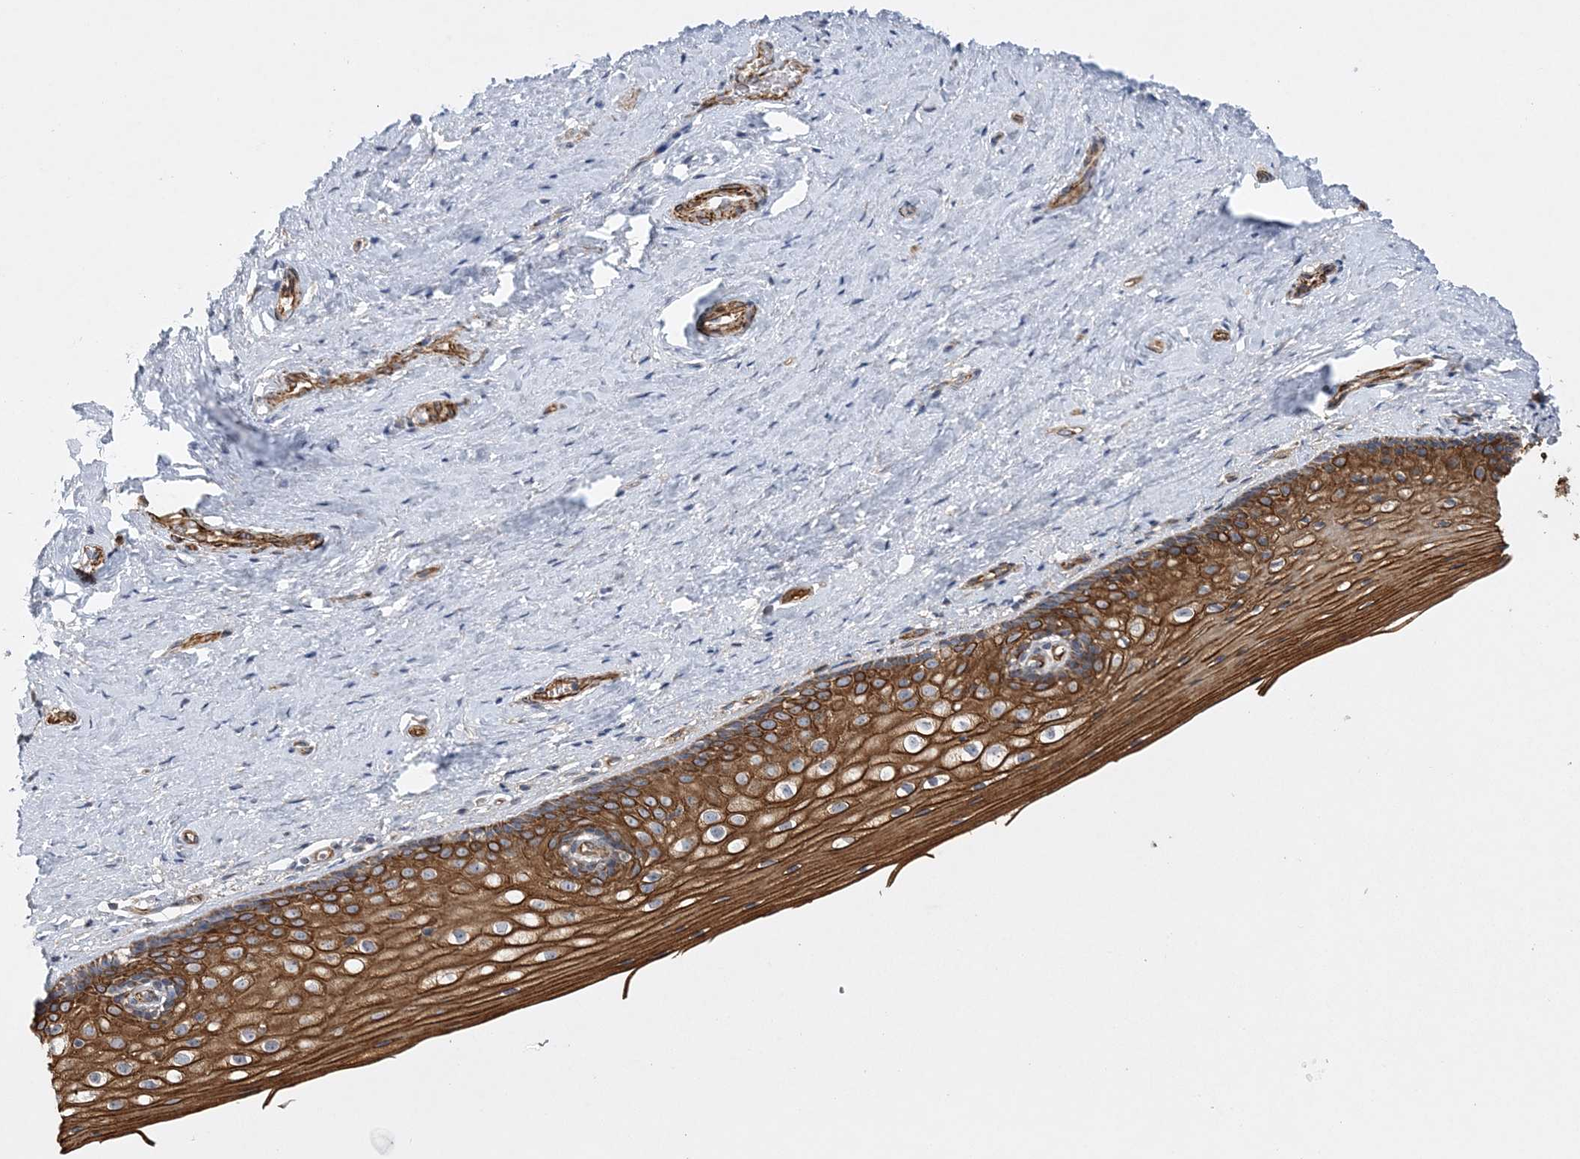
{"staining": {"intensity": "moderate", "quantity": ">75%", "location": "cytoplasmic/membranous"}, "tissue": "vagina", "cell_type": "Squamous epithelial cells", "image_type": "normal", "snomed": [{"axis": "morphology", "description": "Normal tissue, NOS"}, {"axis": "topography", "description": "Vagina"}], "caption": "Vagina stained with a brown dye demonstrates moderate cytoplasmic/membranous positive positivity in about >75% of squamous epithelial cells.", "gene": "ARSJ", "patient": {"sex": "female", "age": 46}}